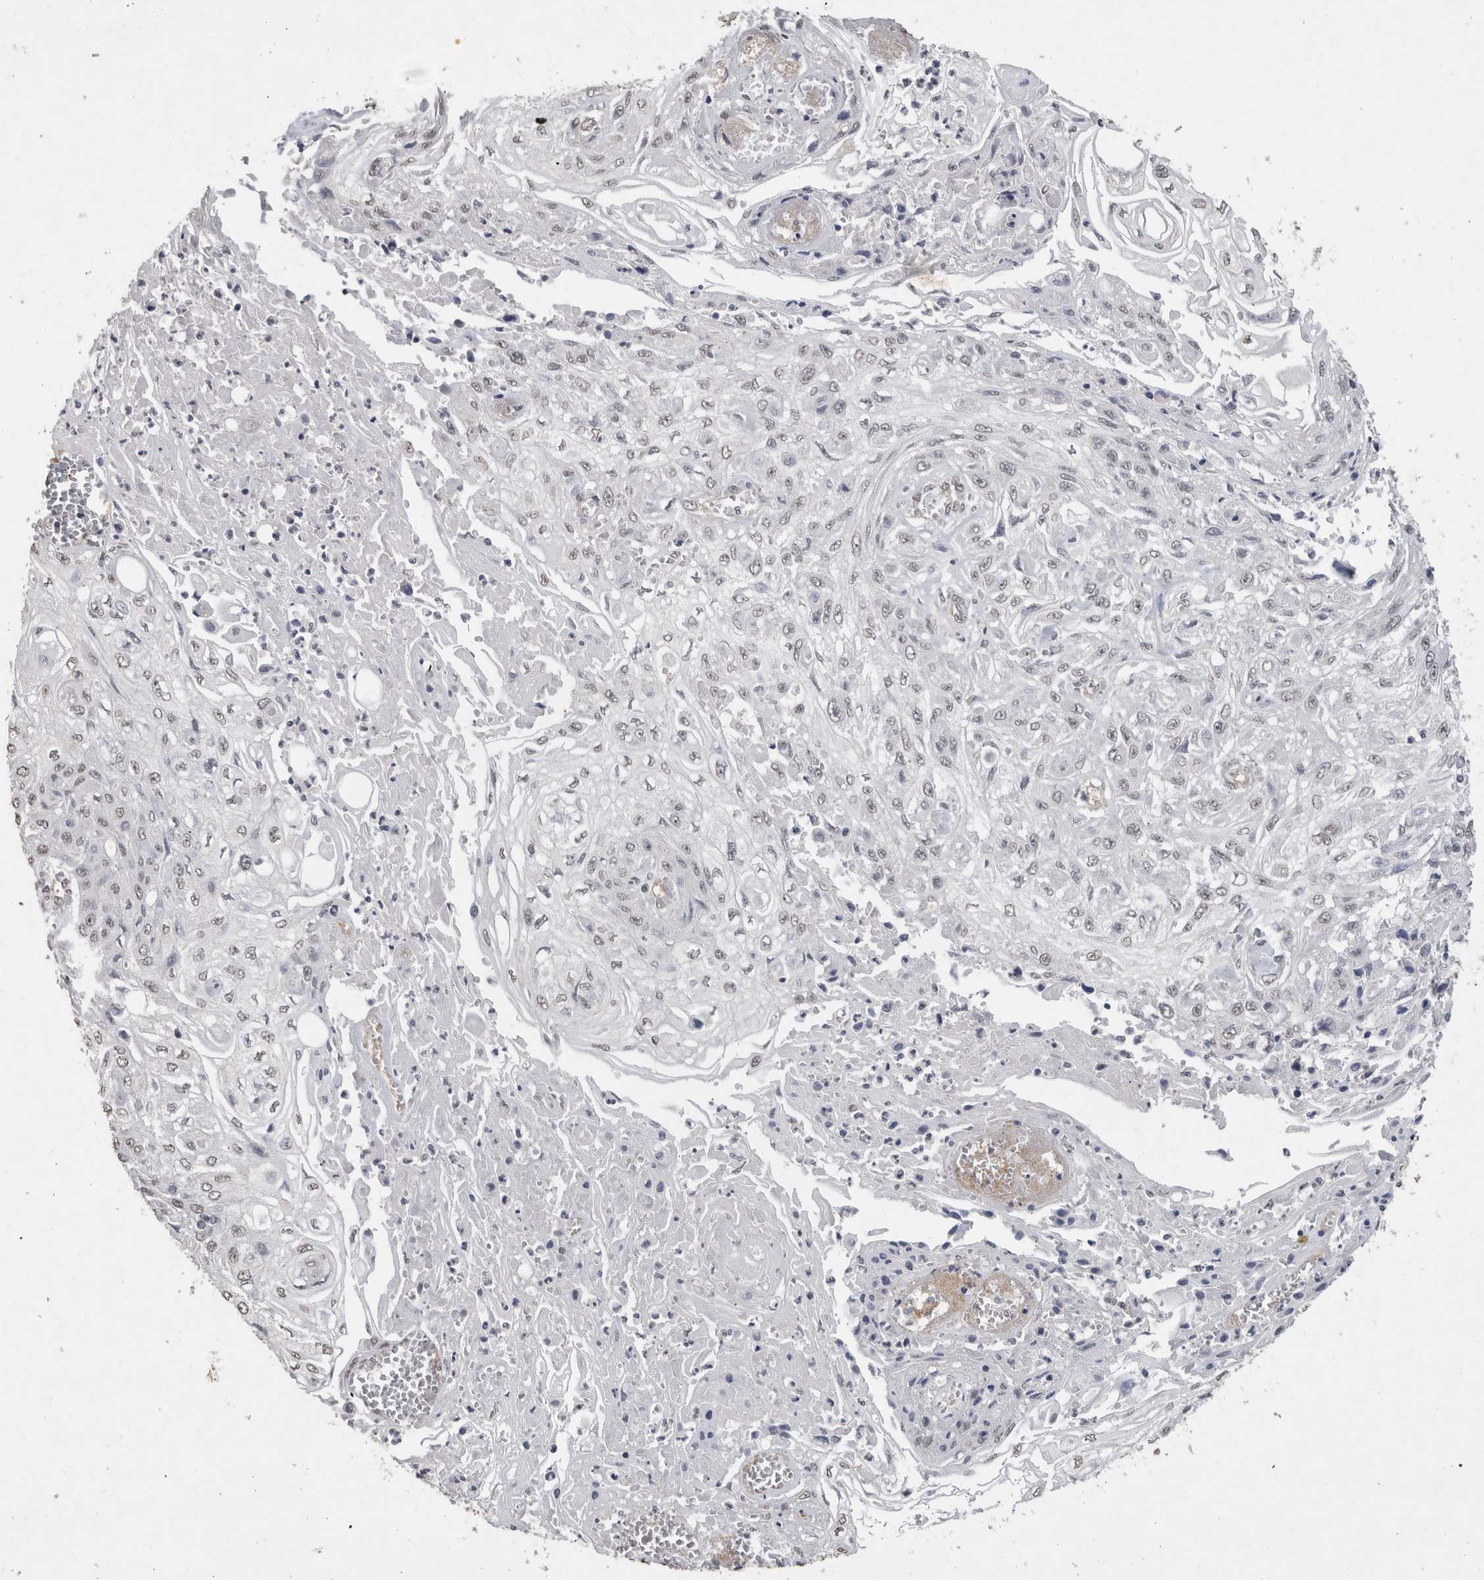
{"staining": {"intensity": "negative", "quantity": "none", "location": "none"}, "tissue": "skin cancer", "cell_type": "Tumor cells", "image_type": "cancer", "snomed": [{"axis": "morphology", "description": "Squamous cell carcinoma, NOS"}, {"axis": "morphology", "description": "Squamous cell carcinoma, metastatic, NOS"}, {"axis": "topography", "description": "Skin"}, {"axis": "topography", "description": "Lymph node"}], "caption": "An image of skin squamous cell carcinoma stained for a protein exhibits no brown staining in tumor cells.", "gene": "RECK", "patient": {"sex": "male", "age": 75}}